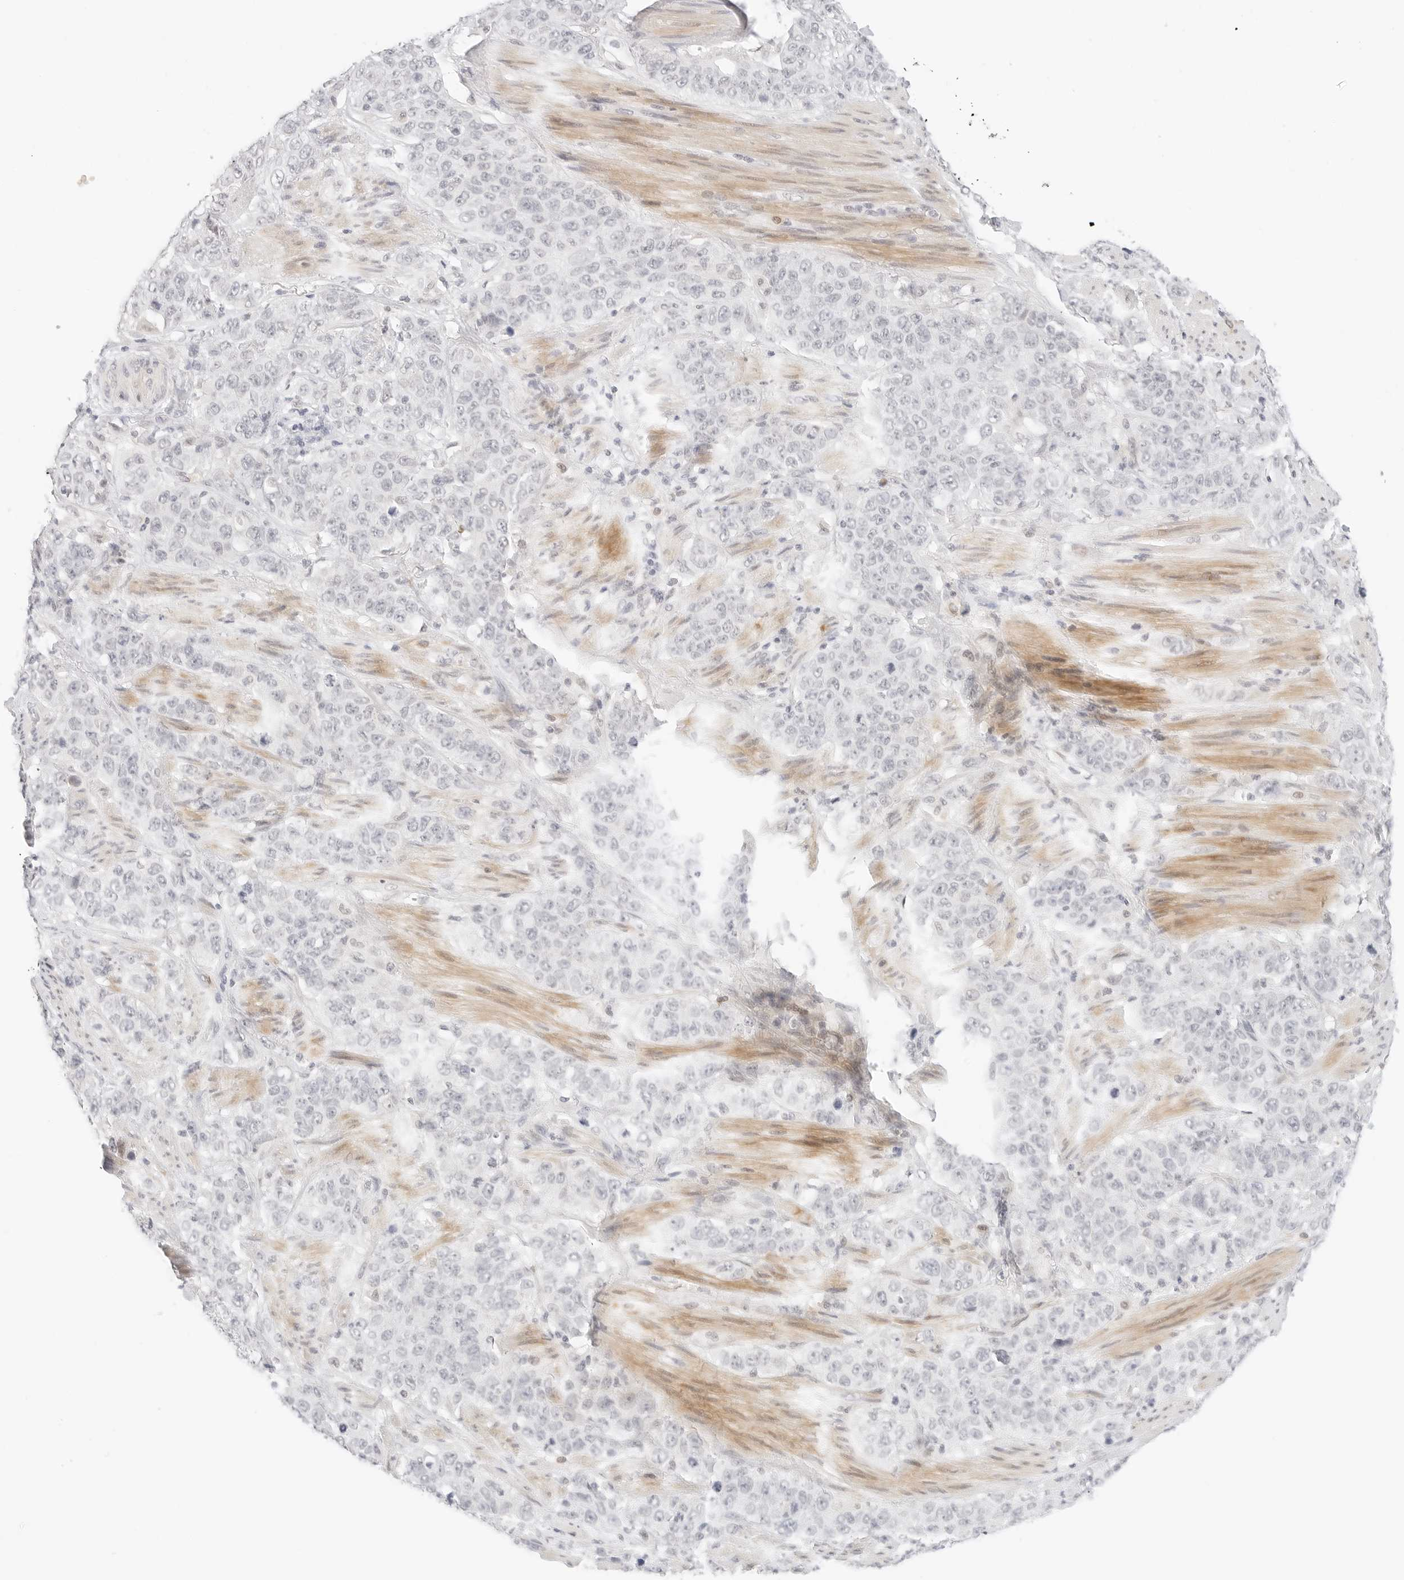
{"staining": {"intensity": "negative", "quantity": "none", "location": "none"}, "tissue": "stomach cancer", "cell_type": "Tumor cells", "image_type": "cancer", "snomed": [{"axis": "morphology", "description": "Adenocarcinoma, NOS"}, {"axis": "topography", "description": "Stomach"}], "caption": "This is an IHC image of human stomach adenocarcinoma. There is no positivity in tumor cells.", "gene": "XKR4", "patient": {"sex": "male", "age": 48}}